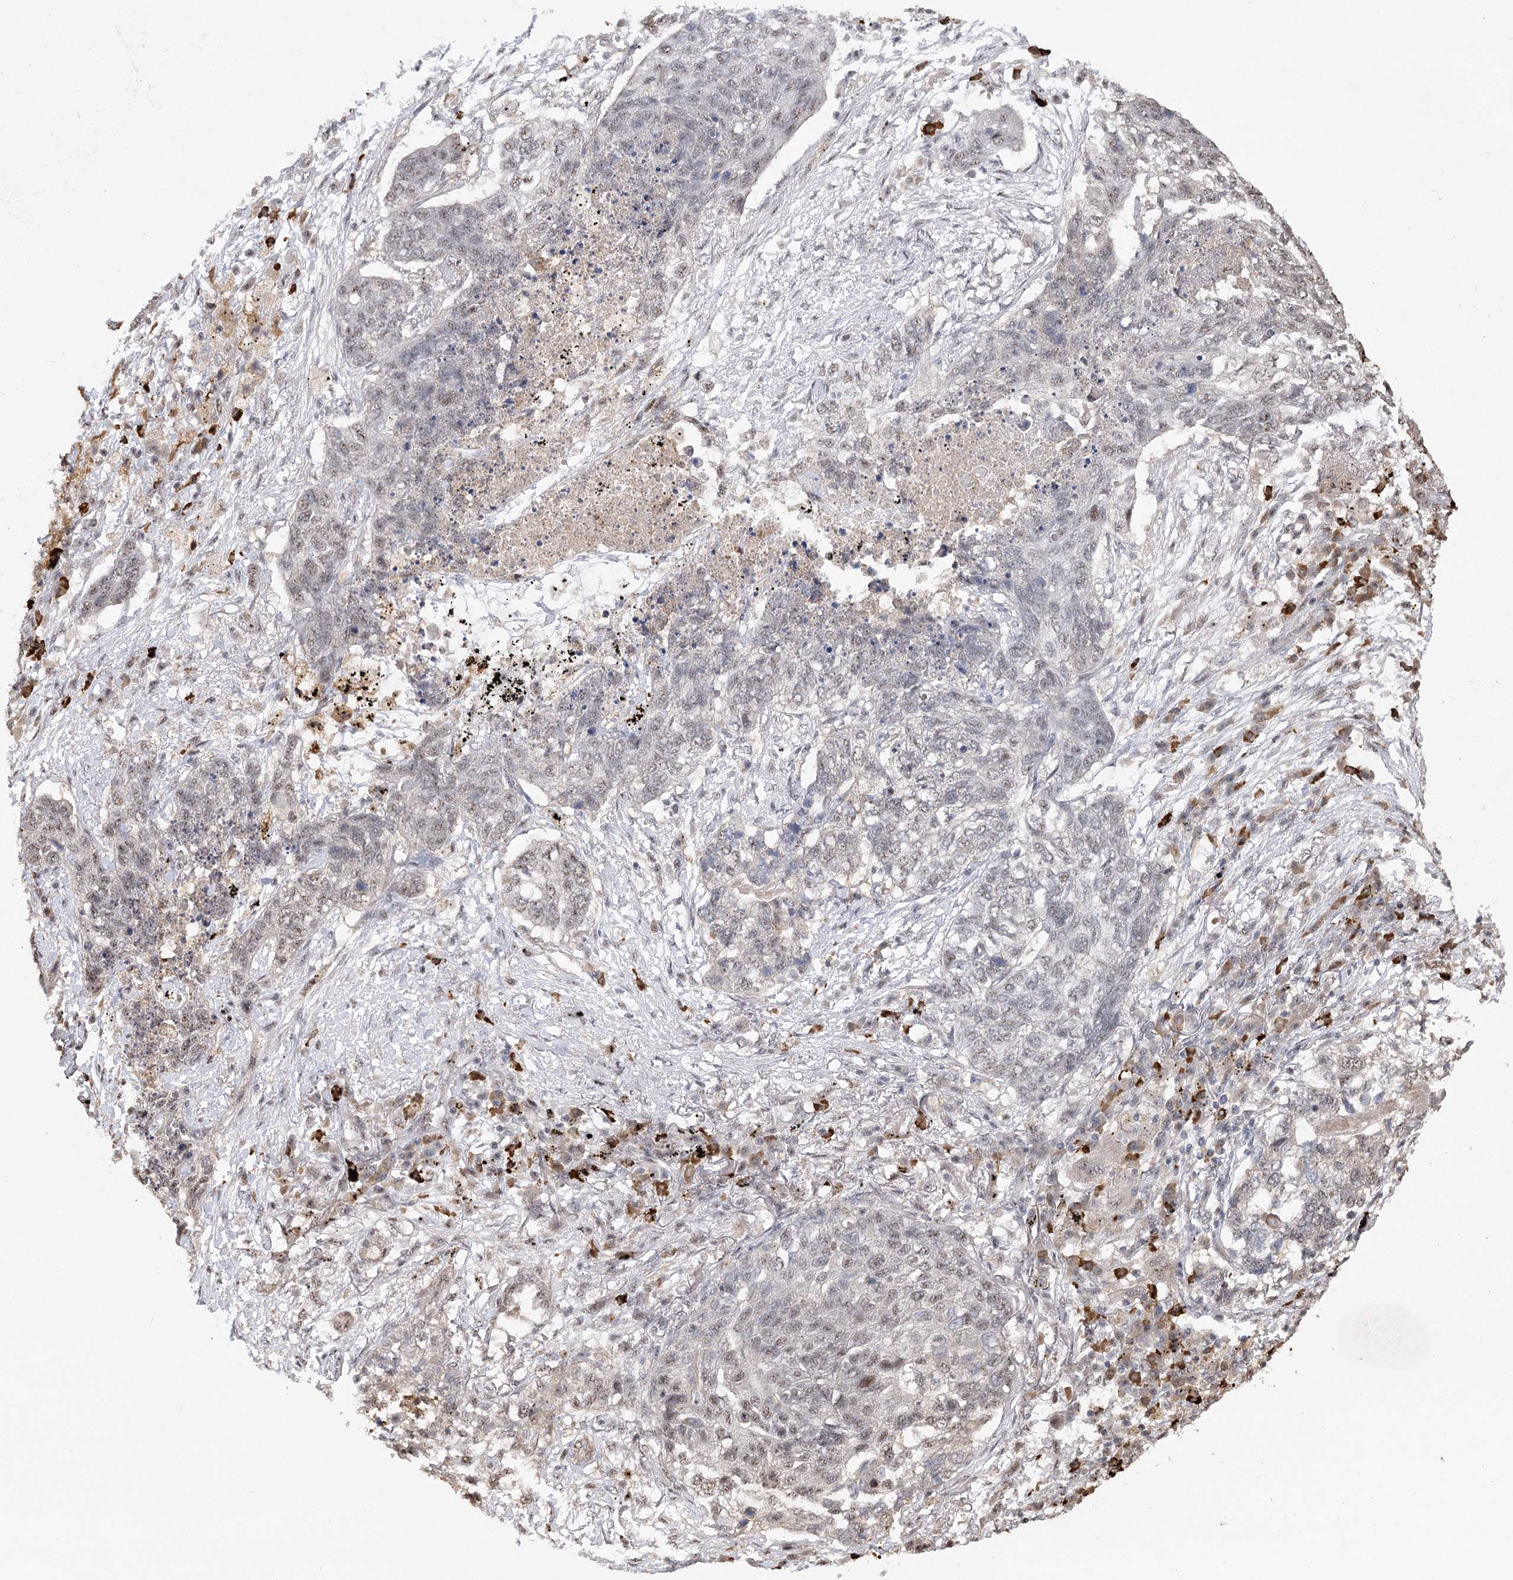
{"staining": {"intensity": "weak", "quantity": "<25%", "location": "nuclear"}, "tissue": "lung cancer", "cell_type": "Tumor cells", "image_type": "cancer", "snomed": [{"axis": "morphology", "description": "Squamous cell carcinoma, NOS"}, {"axis": "topography", "description": "Lung"}], "caption": "Protein analysis of lung cancer (squamous cell carcinoma) reveals no significant staining in tumor cells.", "gene": "PYROXD1", "patient": {"sex": "female", "age": 63}}